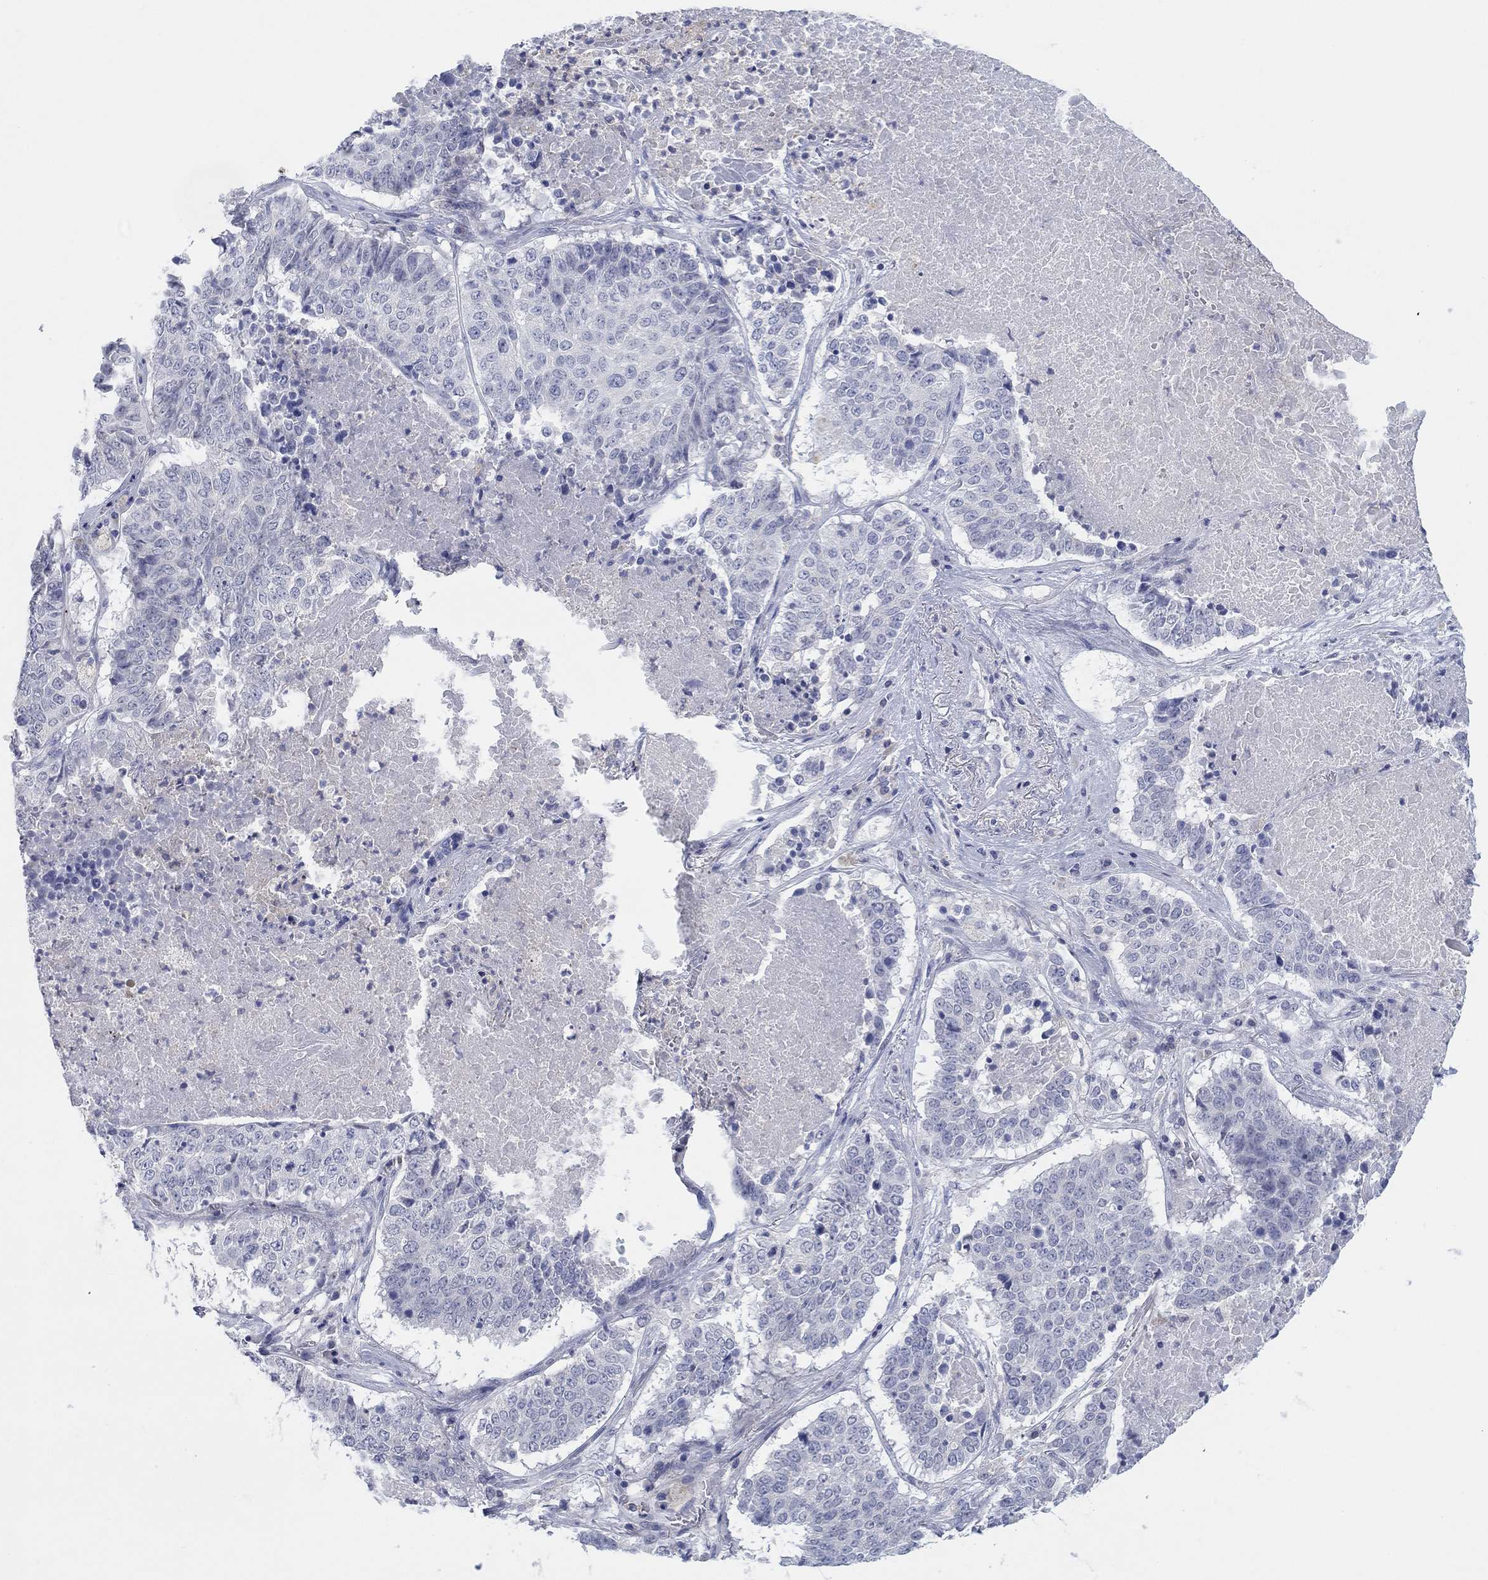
{"staining": {"intensity": "negative", "quantity": "none", "location": "none"}, "tissue": "lung cancer", "cell_type": "Tumor cells", "image_type": "cancer", "snomed": [{"axis": "morphology", "description": "Squamous cell carcinoma, NOS"}, {"axis": "topography", "description": "Lung"}], "caption": "Tumor cells are negative for brown protein staining in squamous cell carcinoma (lung).", "gene": "FER1L6", "patient": {"sex": "male", "age": 64}}